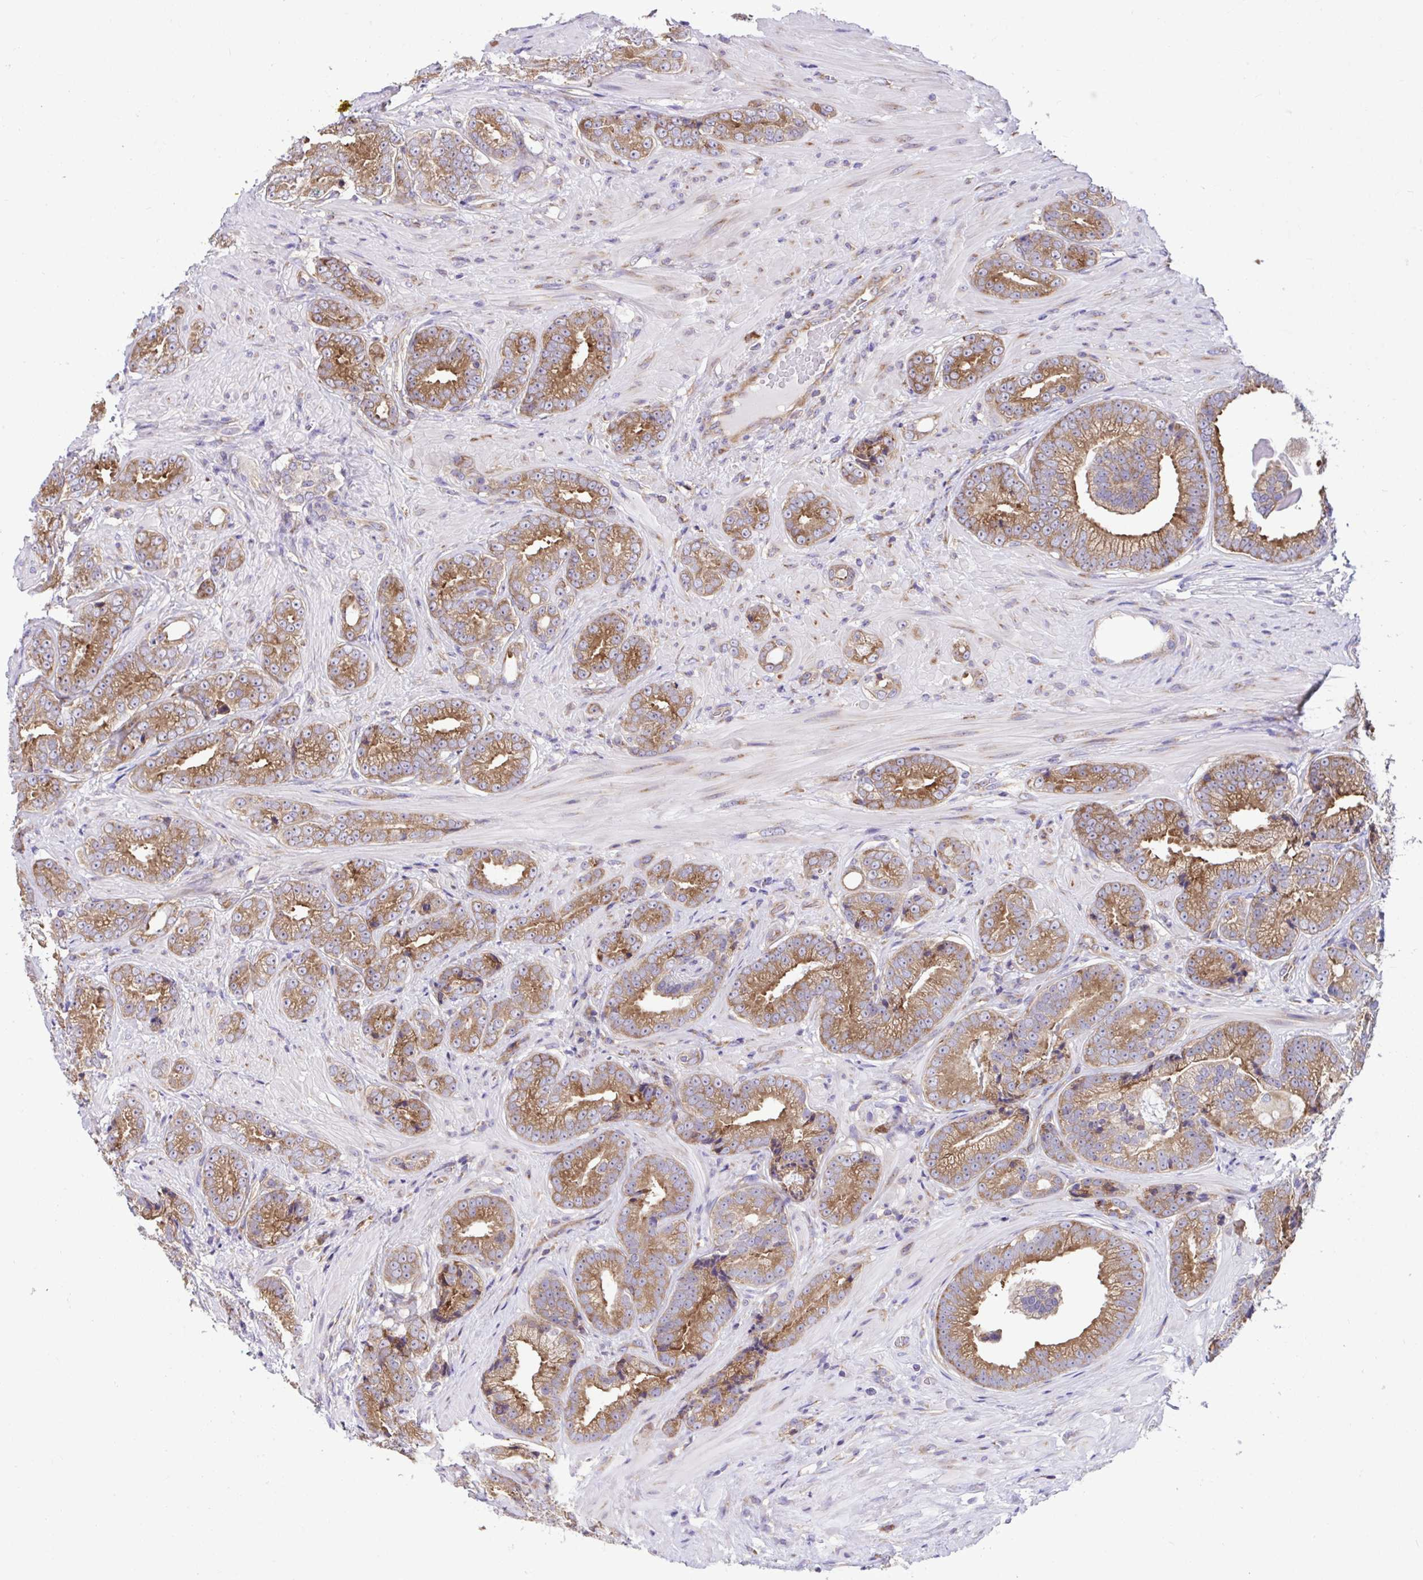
{"staining": {"intensity": "moderate", "quantity": ">75%", "location": "cytoplasmic/membranous"}, "tissue": "prostate cancer", "cell_type": "Tumor cells", "image_type": "cancer", "snomed": [{"axis": "morphology", "description": "Adenocarcinoma, Low grade"}, {"axis": "topography", "description": "Prostate"}], "caption": "Moderate cytoplasmic/membranous protein positivity is identified in about >75% of tumor cells in prostate cancer (adenocarcinoma (low-grade)). (DAB IHC, brown staining for protein, blue staining for nuclei).", "gene": "RPL7", "patient": {"sex": "male", "age": 61}}